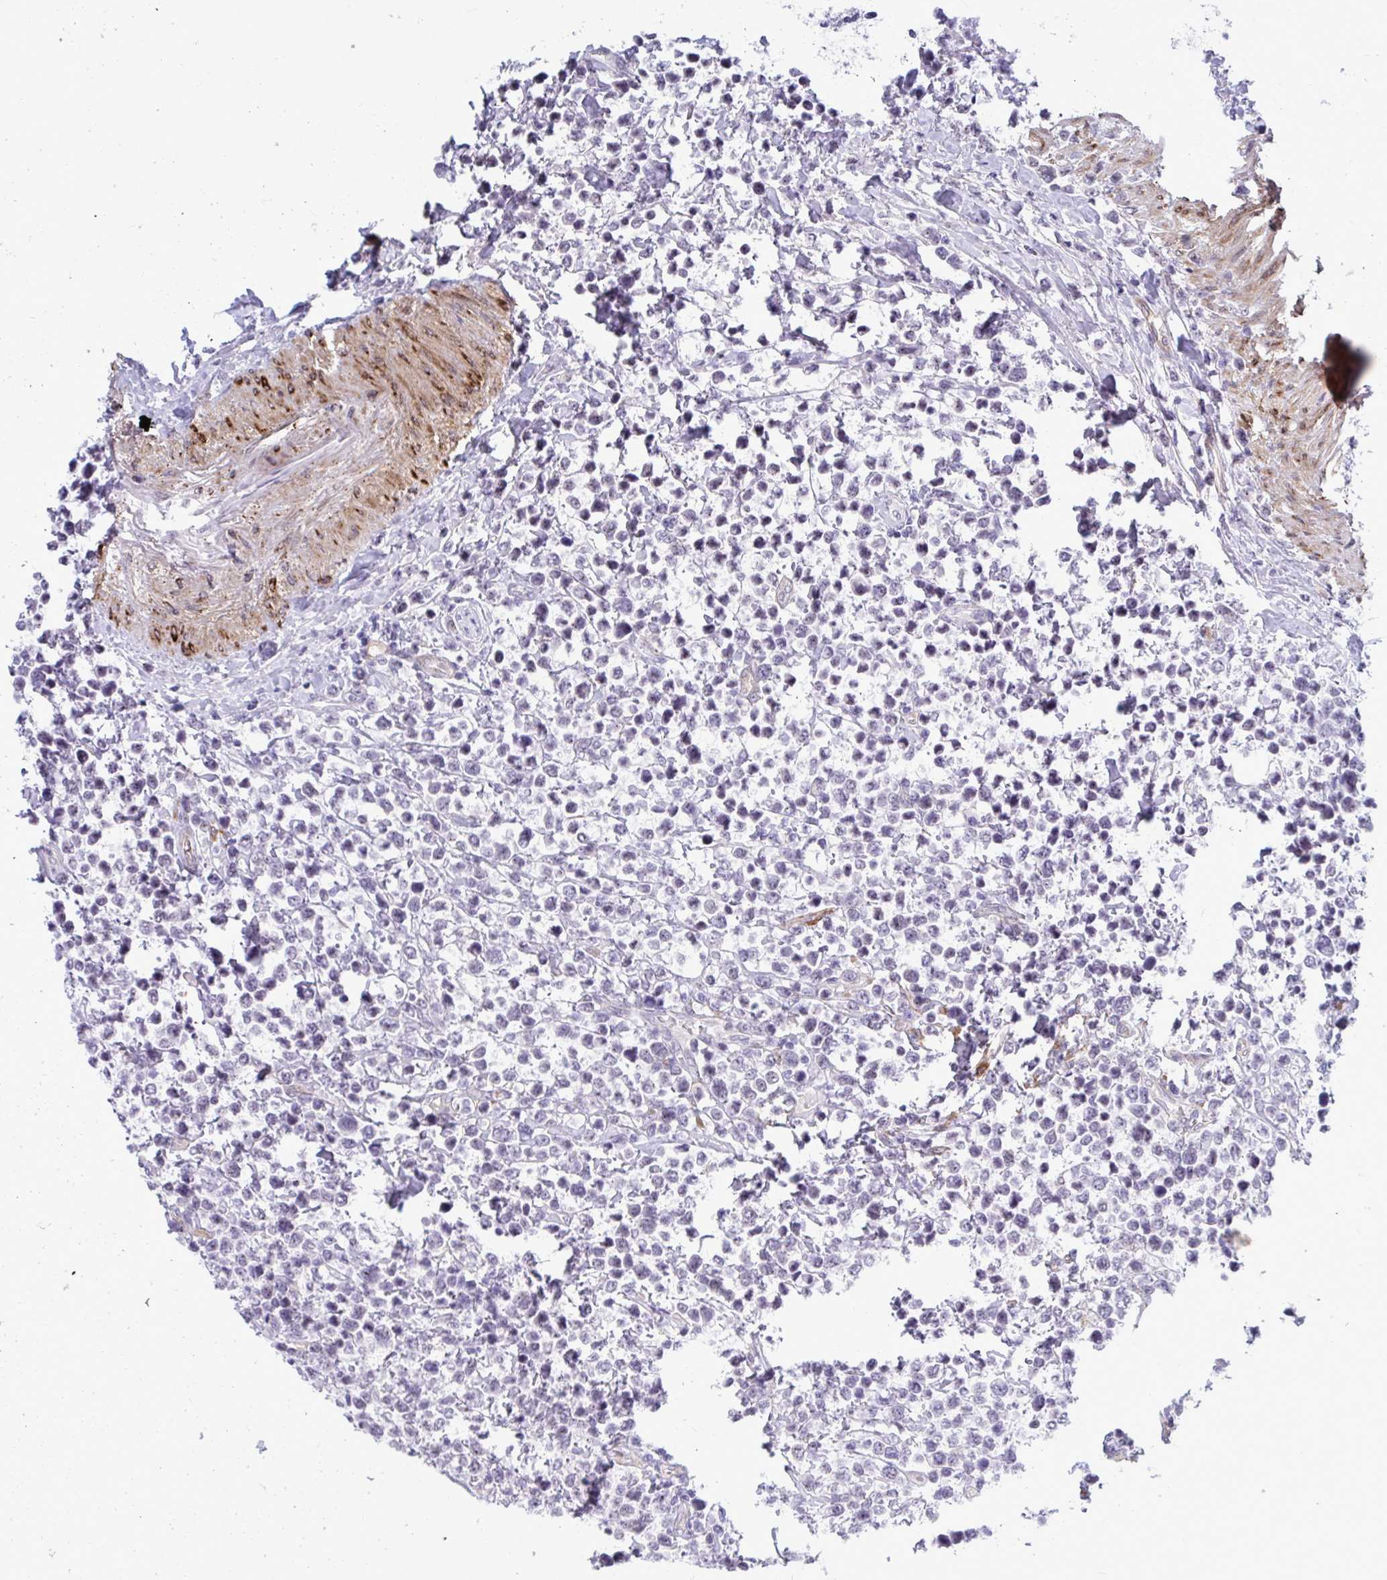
{"staining": {"intensity": "negative", "quantity": "none", "location": "none"}, "tissue": "lymphoma", "cell_type": "Tumor cells", "image_type": "cancer", "snomed": [{"axis": "morphology", "description": "Malignant lymphoma, non-Hodgkin's type, High grade"}, {"axis": "topography", "description": "Soft tissue"}], "caption": "An IHC micrograph of high-grade malignant lymphoma, non-Hodgkin's type is shown. There is no staining in tumor cells of high-grade malignant lymphoma, non-Hodgkin's type.", "gene": "EML1", "patient": {"sex": "female", "age": 56}}